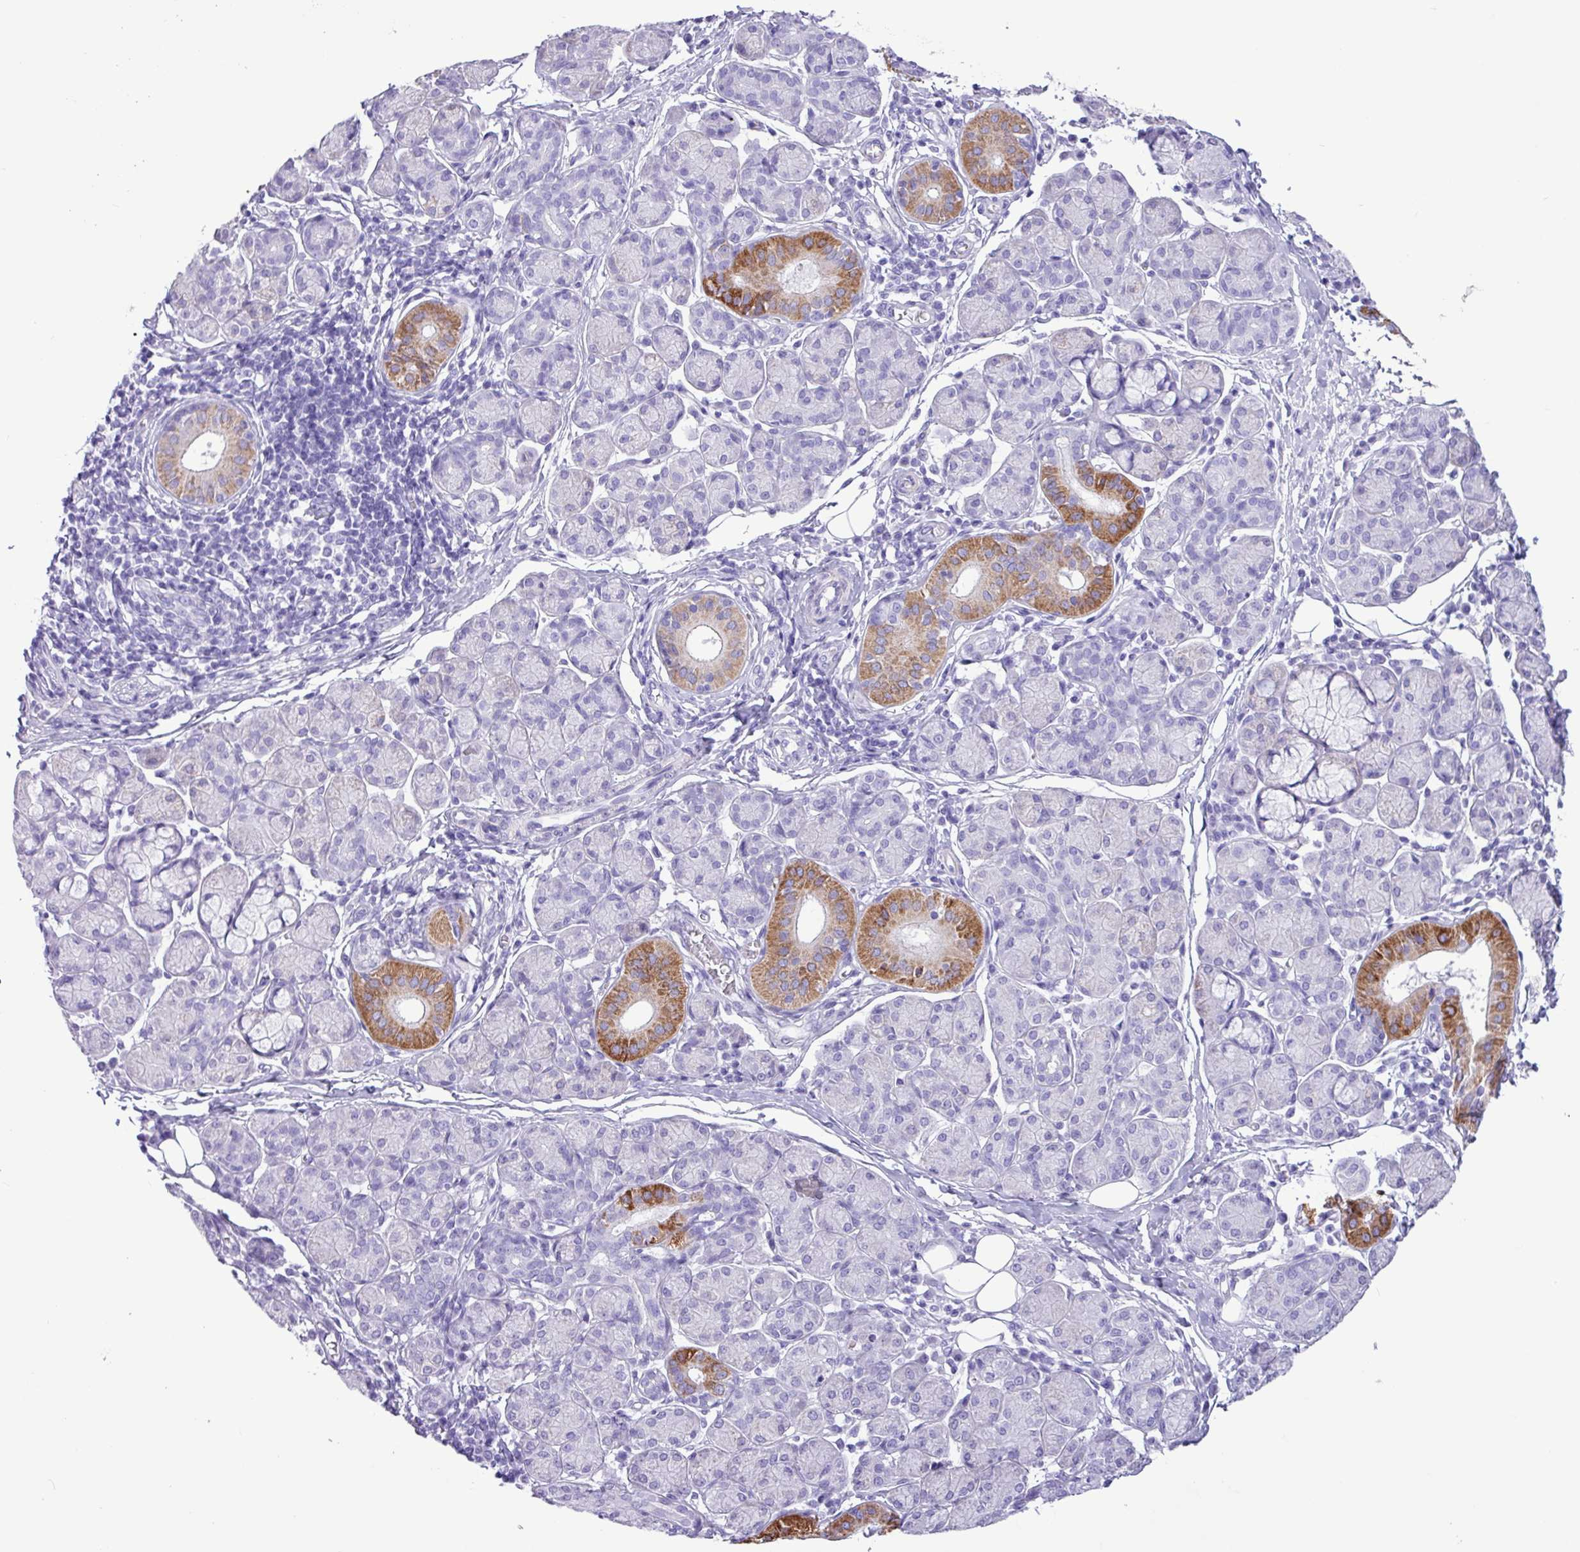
{"staining": {"intensity": "moderate", "quantity": "<25%", "location": "cytoplasmic/membranous"}, "tissue": "salivary gland", "cell_type": "Glandular cells", "image_type": "normal", "snomed": [{"axis": "morphology", "description": "Normal tissue, NOS"}, {"axis": "morphology", "description": "Inflammation, NOS"}, {"axis": "topography", "description": "Lymph node"}, {"axis": "topography", "description": "Salivary gland"}], "caption": "Moderate cytoplasmic/membranous expression is seen in about <25% of glandular cells in benign salivary gland. The staining was performed using DAB to visualize the protein expression in brown, while the nuclei were stained in blue with hematoxylin (Magnification: 20x).", "gene": "CKMT2", "patient": {"sex": "male", "age": 3}}